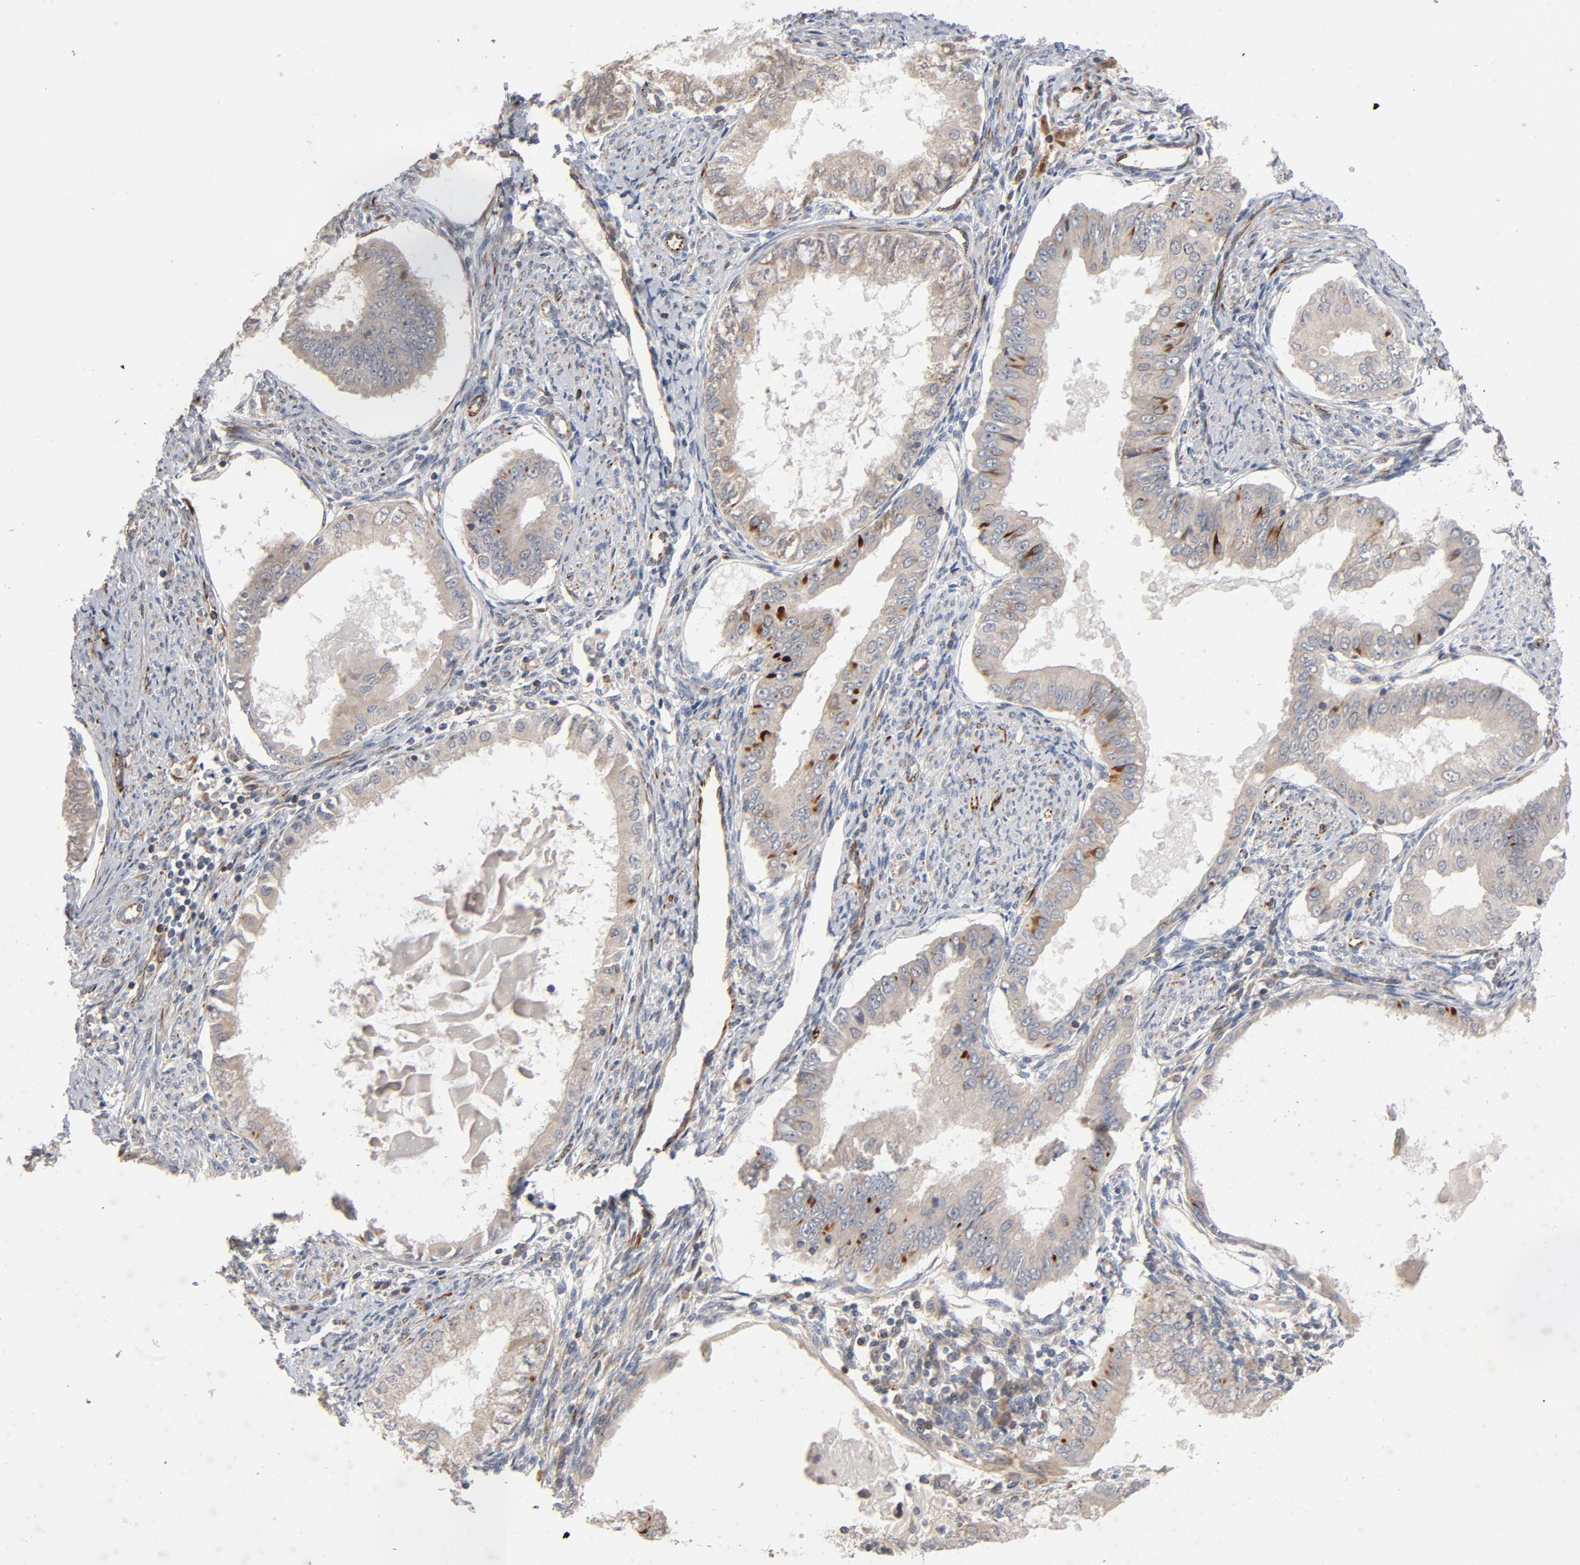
{"staining": {"intensity": "moderate", "quantity": ">75%", "location": "cytoplasmic/membranous"}, "tissue": "endometrial cancer", "cell_type": "Tumor cells", "image_type": "cancer", "snomed": [{"axis": "morphology", "description": "Adenocarcinoma, NOS"}, {"axis": "topography", "description": "Endometrium"}], "caption": "The photomicrograph displays staining of endometrial cancer, revealing moderate cytoplasmic/membranous protein expression (brown color) within tumor cells.", "gene": "FAM118A", "patient": {"sex": "female", "age": 76}}